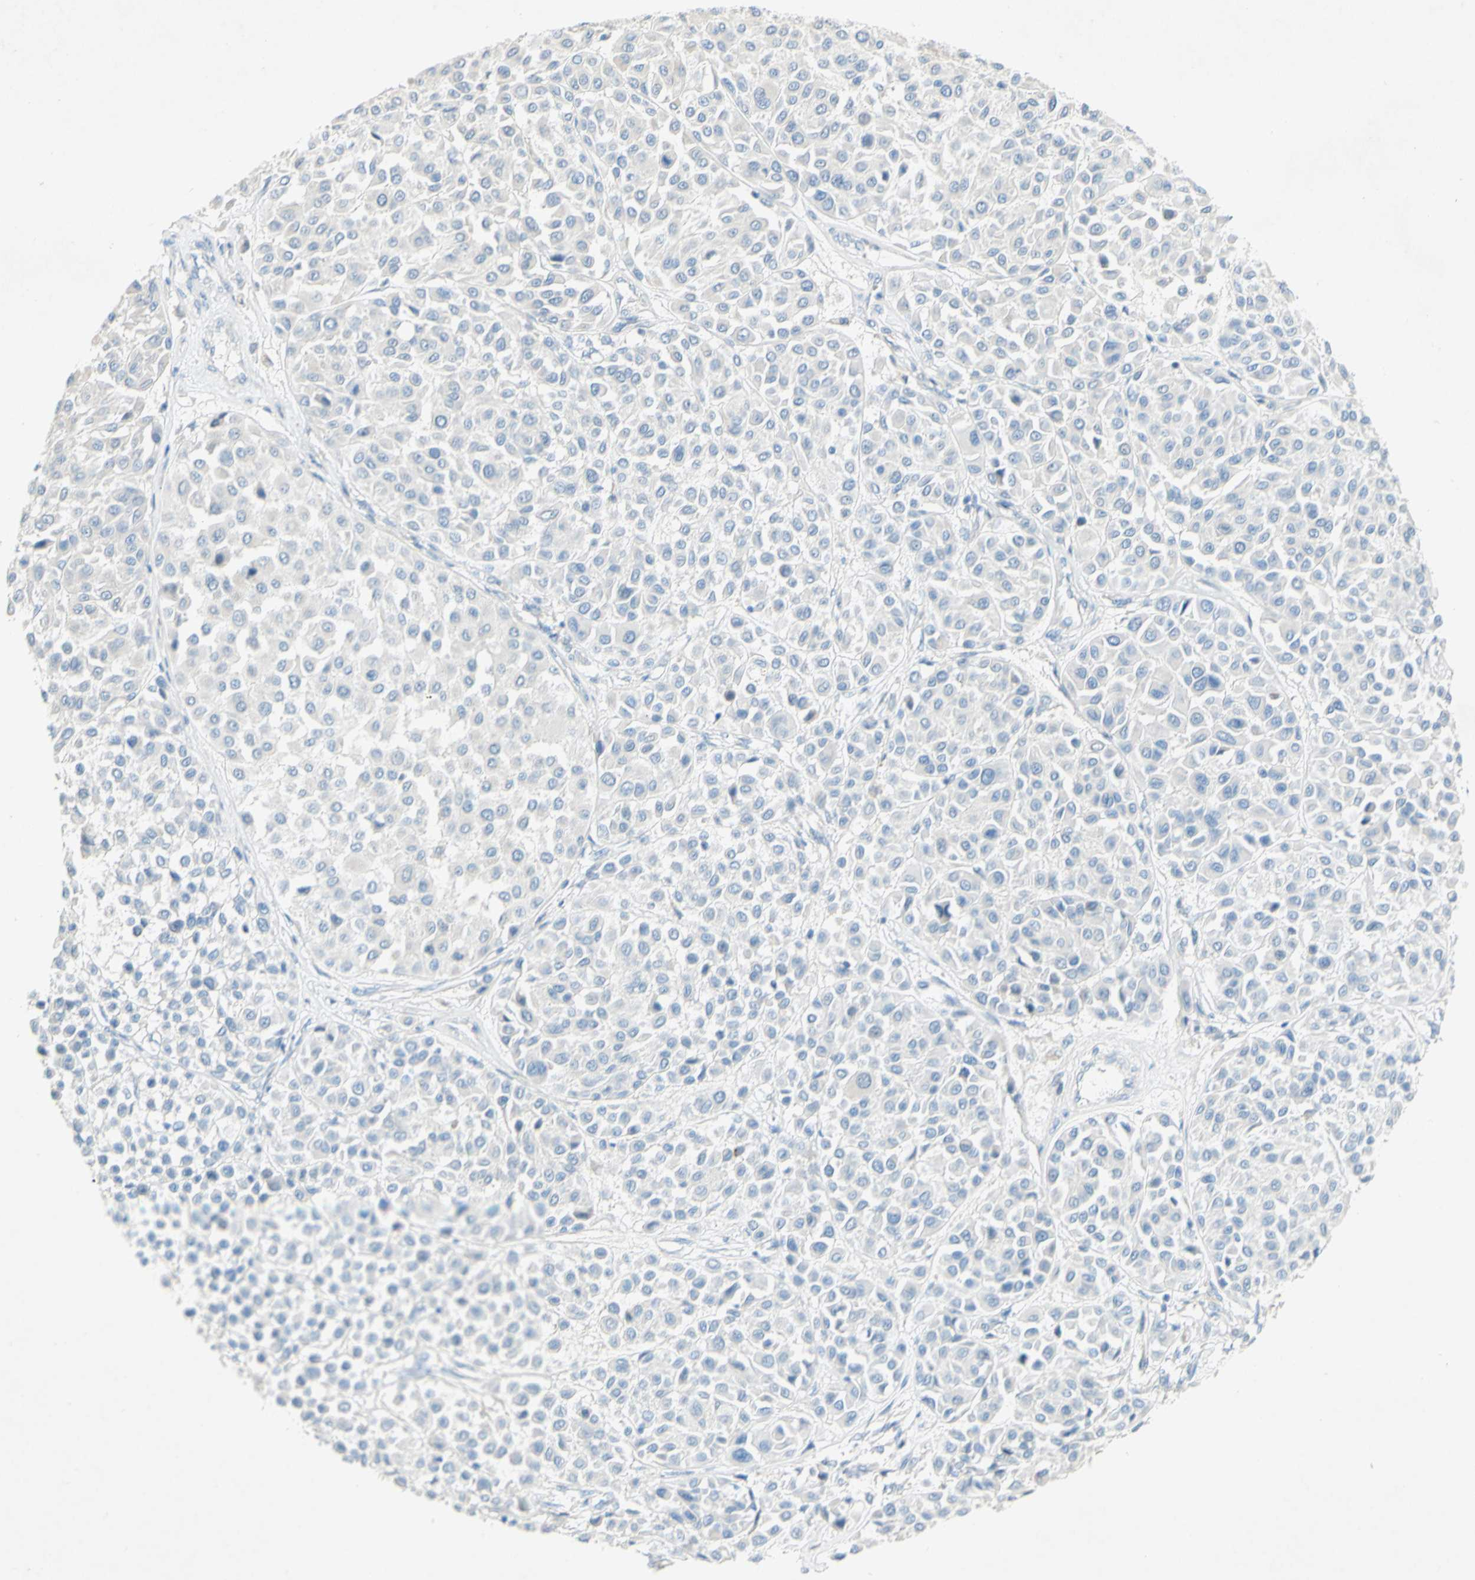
{"staining": {"intensity": "negative", "quantity": "none", "location": "none"}, "tissue": "melanoma", "cell_type": "Tumor cells", "image_type": "cancer", "snomed": [{"axis": "morphology", "description": "Malignant melanoma, Metastatic site"}, {"axis": "topography", "description": "Soft tissue"}], "caption": "Human melanoma stained for a protein using immunohistochemistry shows no staining in tumor cells.", "gene": "ACADL", "patient": {"sex": "male", "age": 41}}